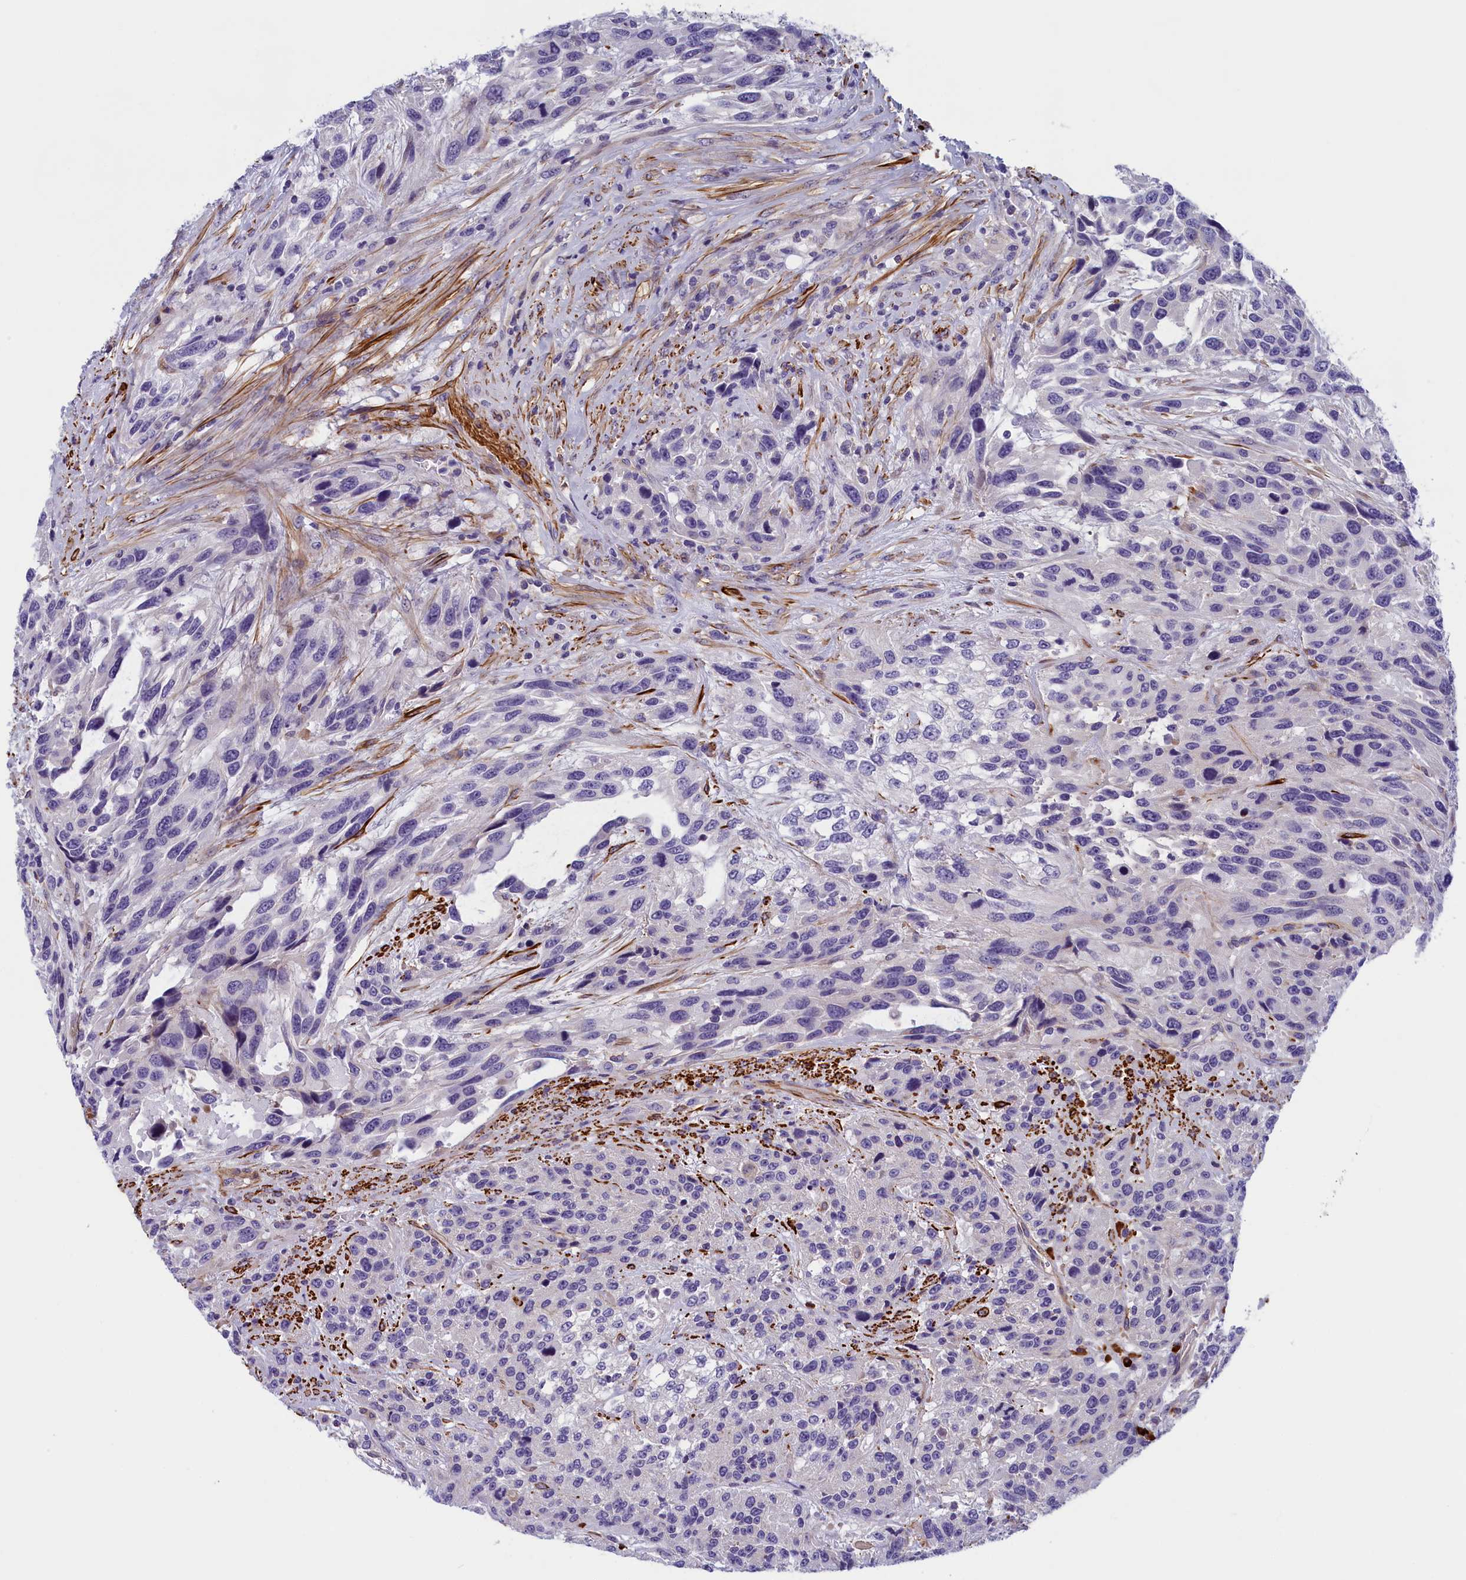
{"staining": {"intensity": "negative", "quantity": "none", "location": "none"}, "tissue": "urothelial cancer", "cell_type": "Tumor cells", "image_type": "cancer", "snomed": [{"axis": "morphology", "description": "Urothelial carcinoma, High grade"}, {"axis": "topography", "description": "Urinary bladder"}], "caption": "IHC of urothelial cancer demonstrates no positivity in tumor cells. (DAB immunohistochemistry, high magnification).", "gene": "BCL2L13", "patient": {"sex": "female", "age": 70}}